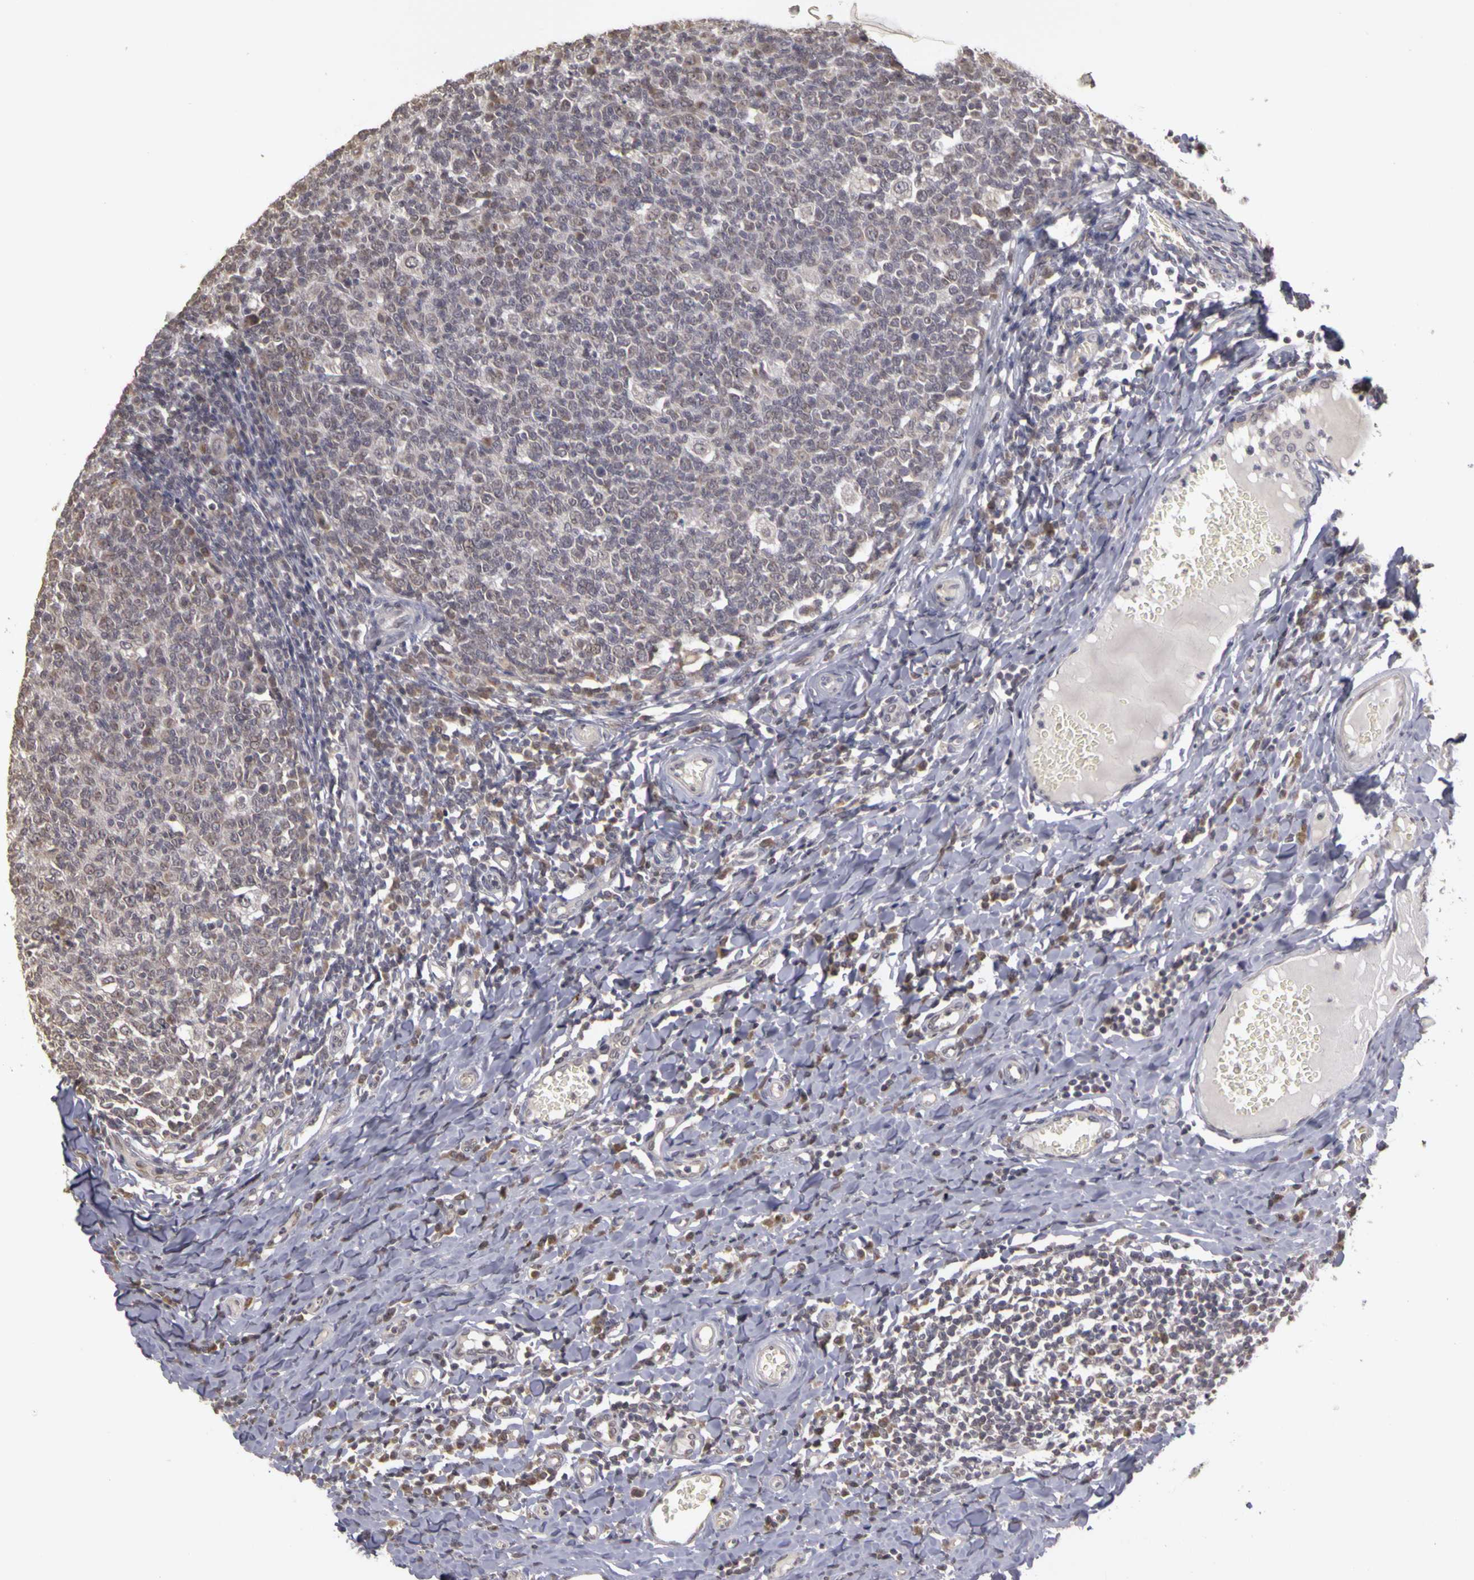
{"staining": {"intensity": "weak", "quantity": "<25%", "location": "cytoplasmic/membranous"}, "tissue": "tonsil", "cell_type": "Germinal center cells", "image_type": "normal", "snomed": [{"axis": "morphology", "description": "Normal tissue, NOS"}, {"axis": "topography", "description": "Tonsil"}], "caption": "The histopathology image demonstrates no significant staining in germinal center cells of tonsil. (Immunohistochemistry (ihc), brightfield microscopy, high magnification).", "gene": "FRMD7", "patient": {"sex": "male", "age": 6}}